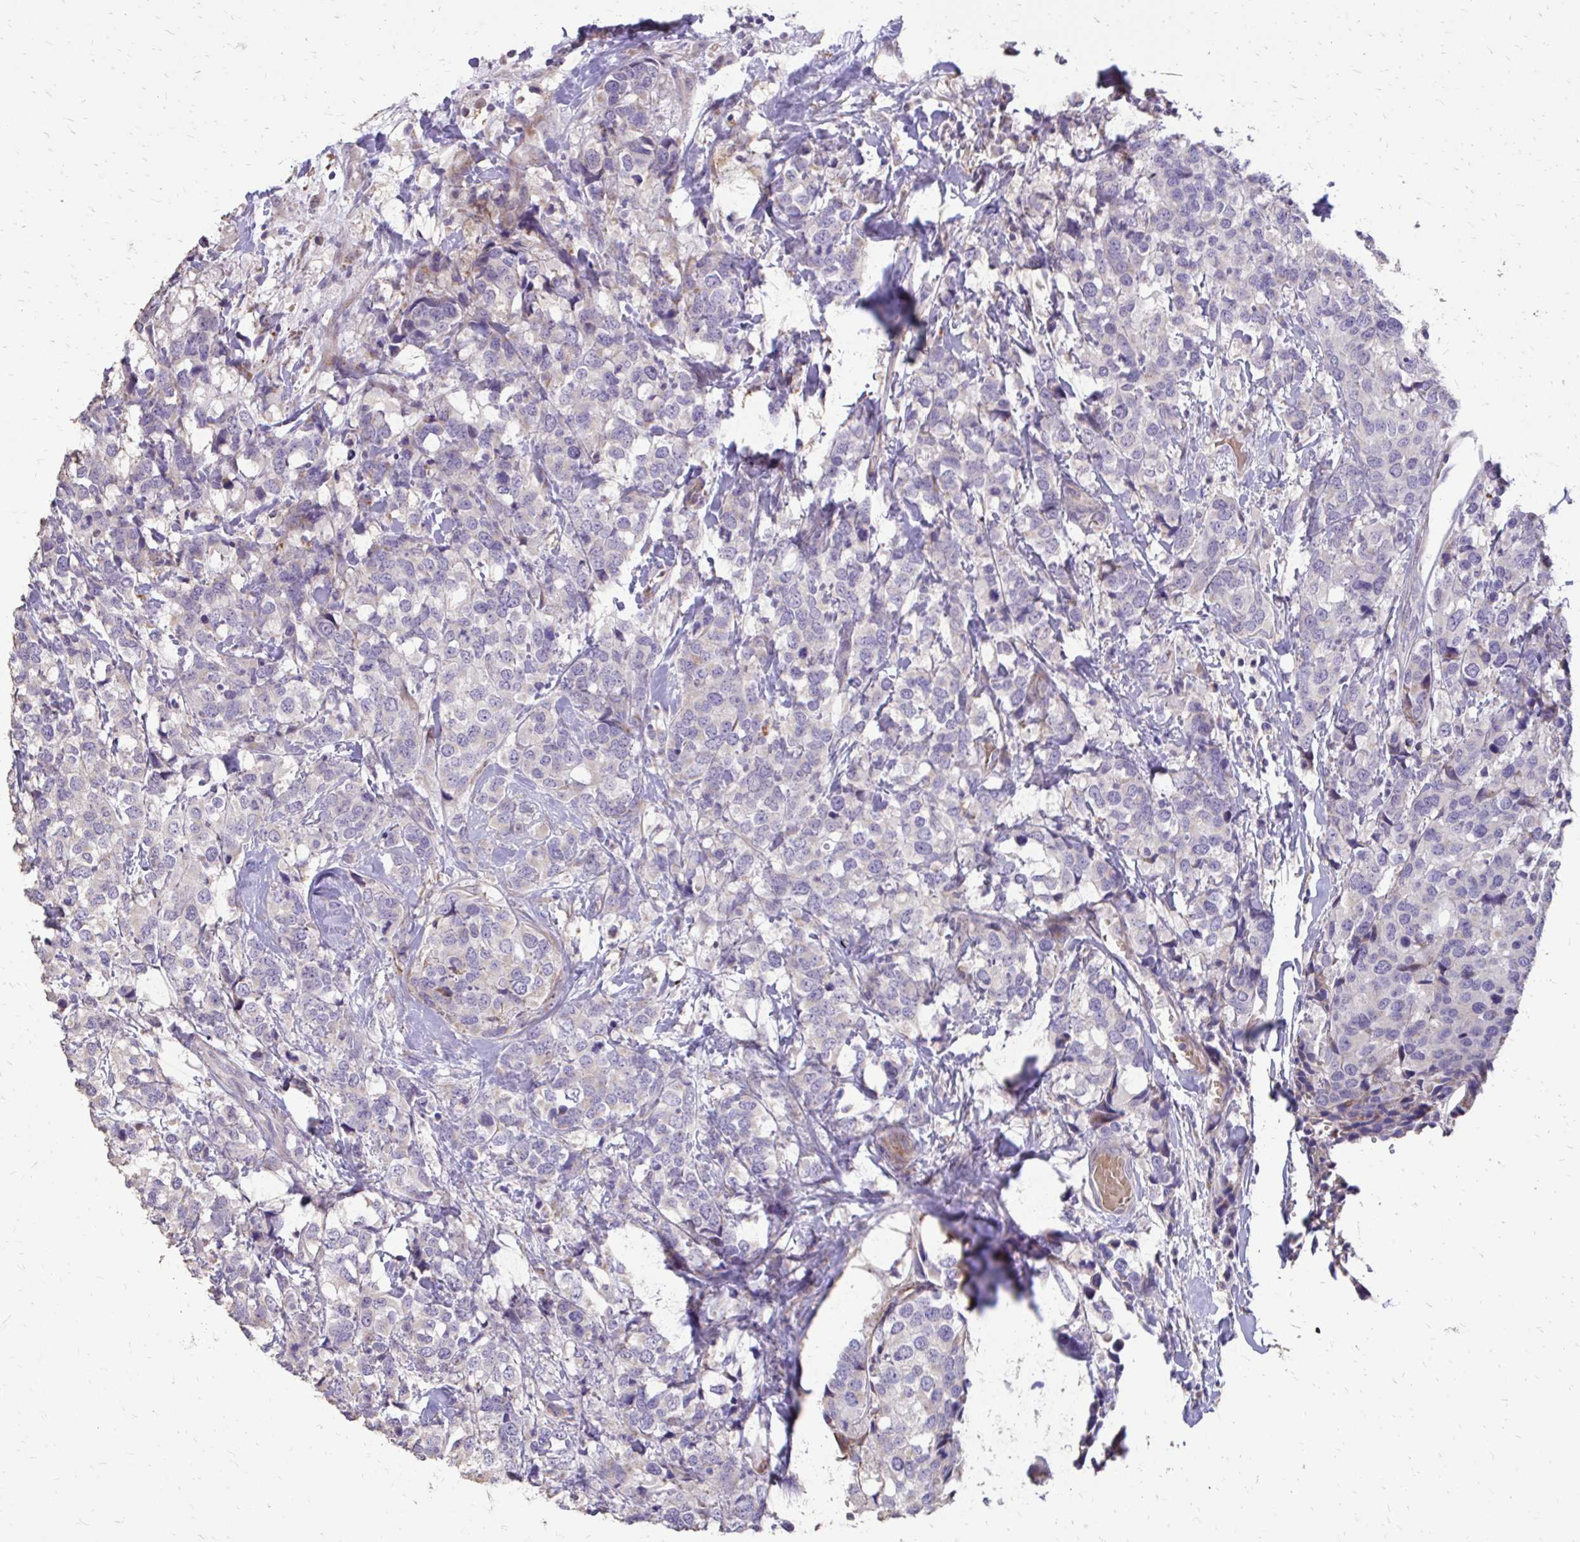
{"staining": {"intensity": "negative", "quantity": "none", "location": "none"}, "tissue": "breast cancer", "cell_type": "Tumor cells", "image_type": "cancer", "snomed": [{"axis": "morphology", "description": "Lobular carcinoma"}, {"axis": "topography", "description": "Breast"}], "caption": "A high-resolution micrograph shows IHC staining of breast cancer, which displays no significant staining in tumor cells.", "gene": "MYORG", "patient": {"sex": "female", "age": 59}}